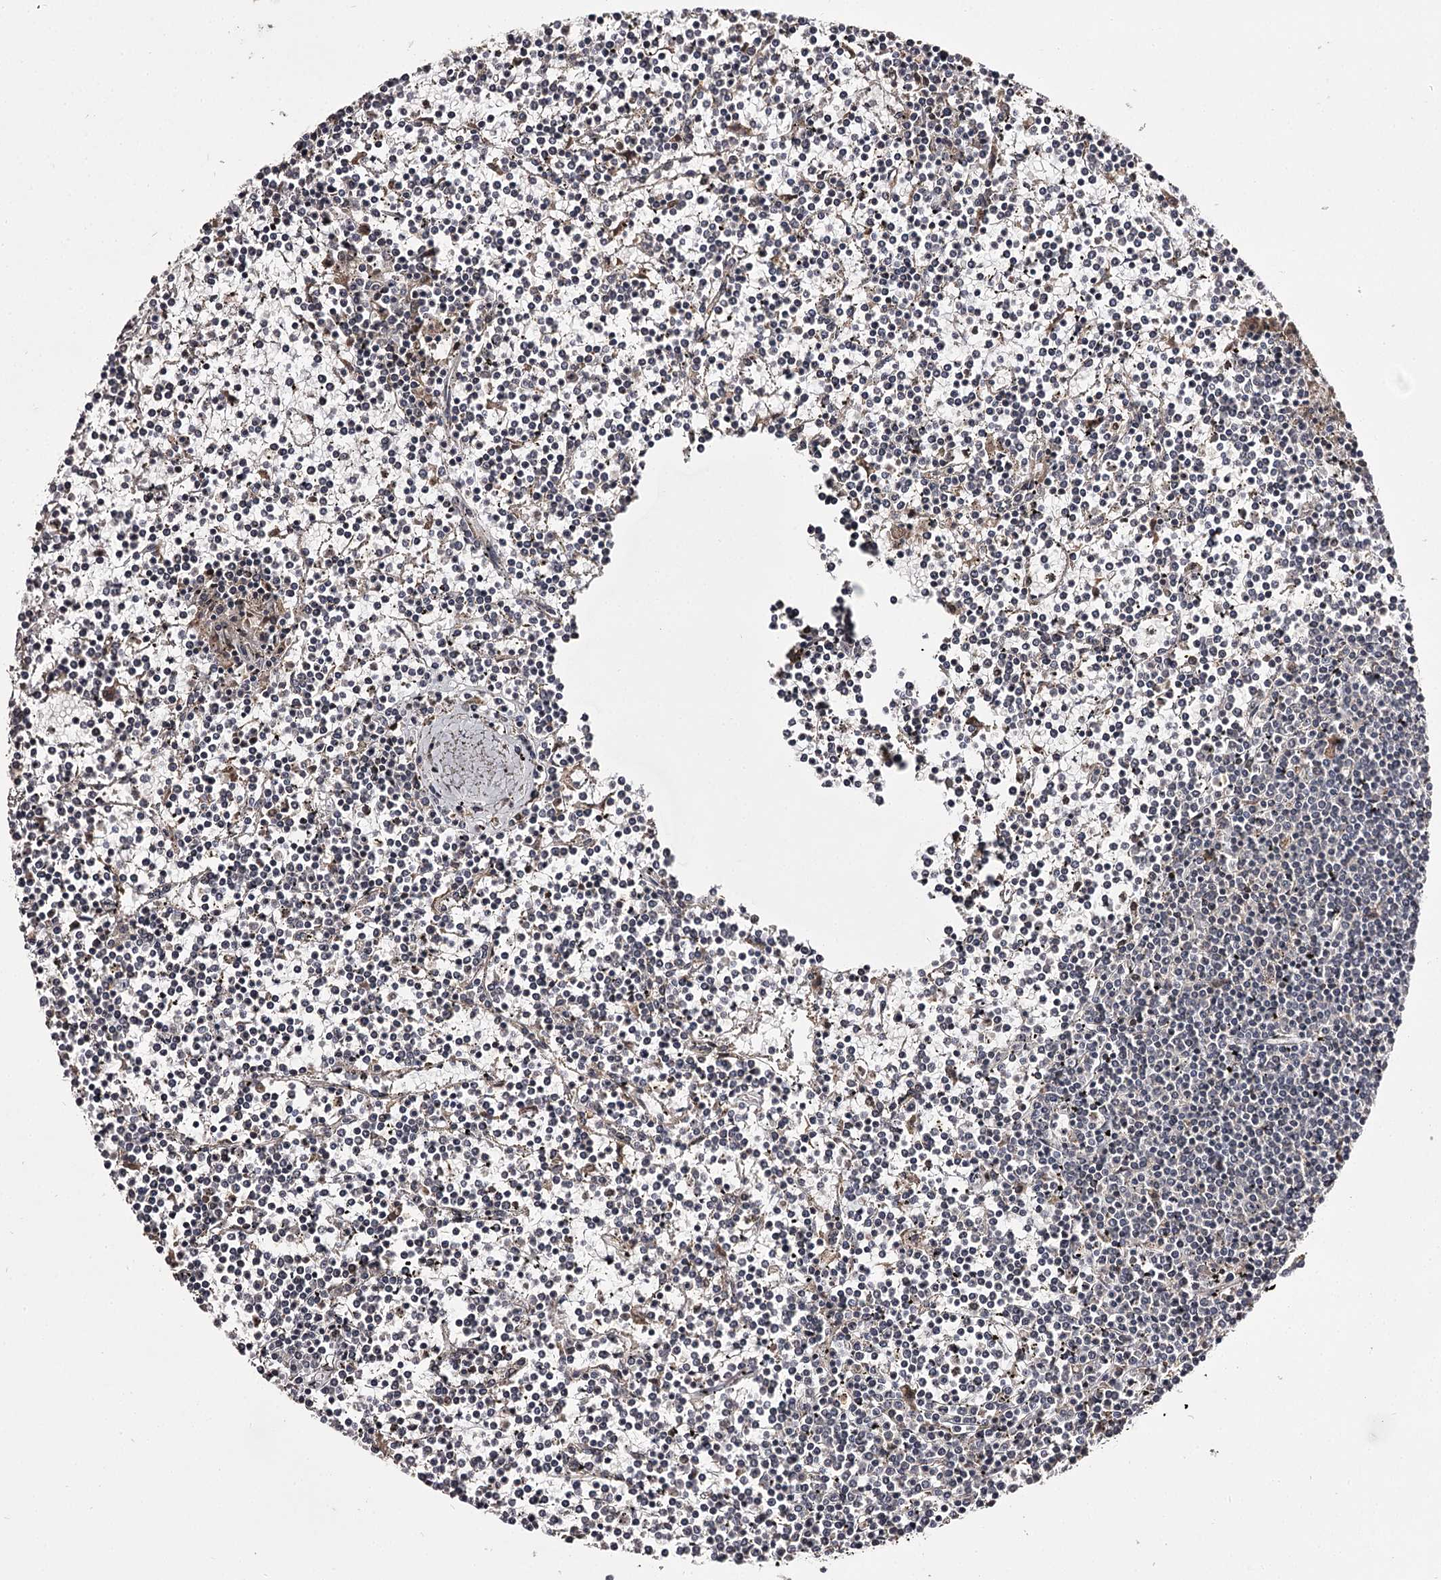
{"staining": {"intensity": "negative", "quantity": "none", "location": "none"}, "tissue": "lymphoma", "cell_type": "Tumor cells", "image_type": "cancer", "snomed": [{"axis": "morphology", "description": "Malignant lymphoma, non-Hodgkin's type, Low grade"}, {"axis": "topography", "description": "Spleen"}], "caption": "High power microscopy micrograph of an IHC image of lymphoma, revealing no significant positivity in tumor cells. (Brightfield microscopy of DAB (3,3'-diaminobenzidine) immunohistochemistry (IHC) at high magnification).", "gene": "SLC32A1", "patient": {"sex": "female", "age": 19}}